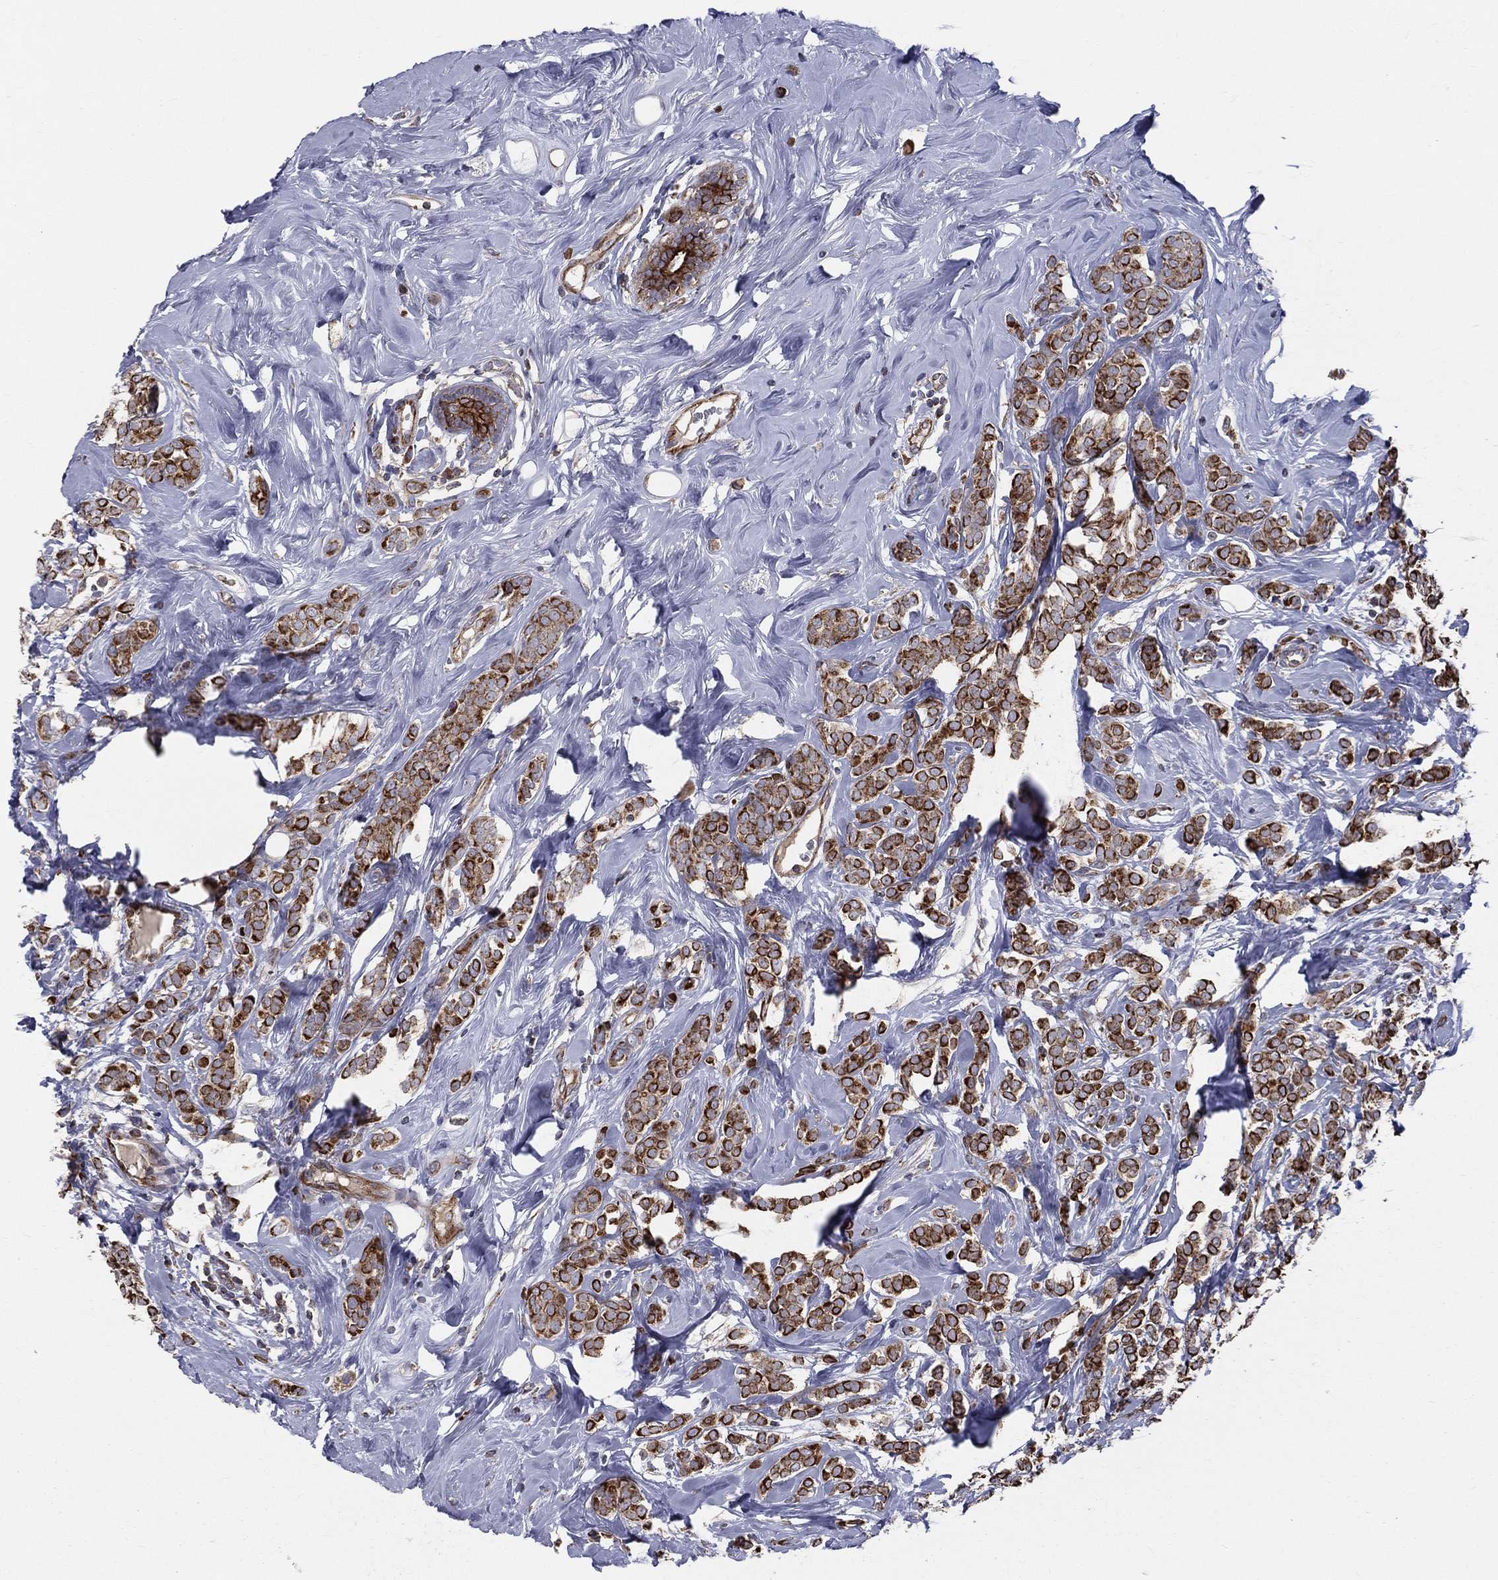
{"staining": {"intensity": "strong", "quantity": ">75%", "location": "cytoplasmic/membranous"}, "tissue": "breast cancer", "cell_type": "Tumor cells", "image_type": "cancer", "snomed": [{"axis": "morphology", "description": "Lobular carcinoma"}, {"axis": "topography", "description": "Breast"}], "caption": "Protein expression analysis of breast cancer (lobular carcinoma) demonstrates strong cytoplasmic/membranous positivity in approximately >75% of tumor cells. (DAB IHC with brightfield microscopy, high magnification).", "gene": "MIX23", "patient": {"sex": "female", "age": 49}}